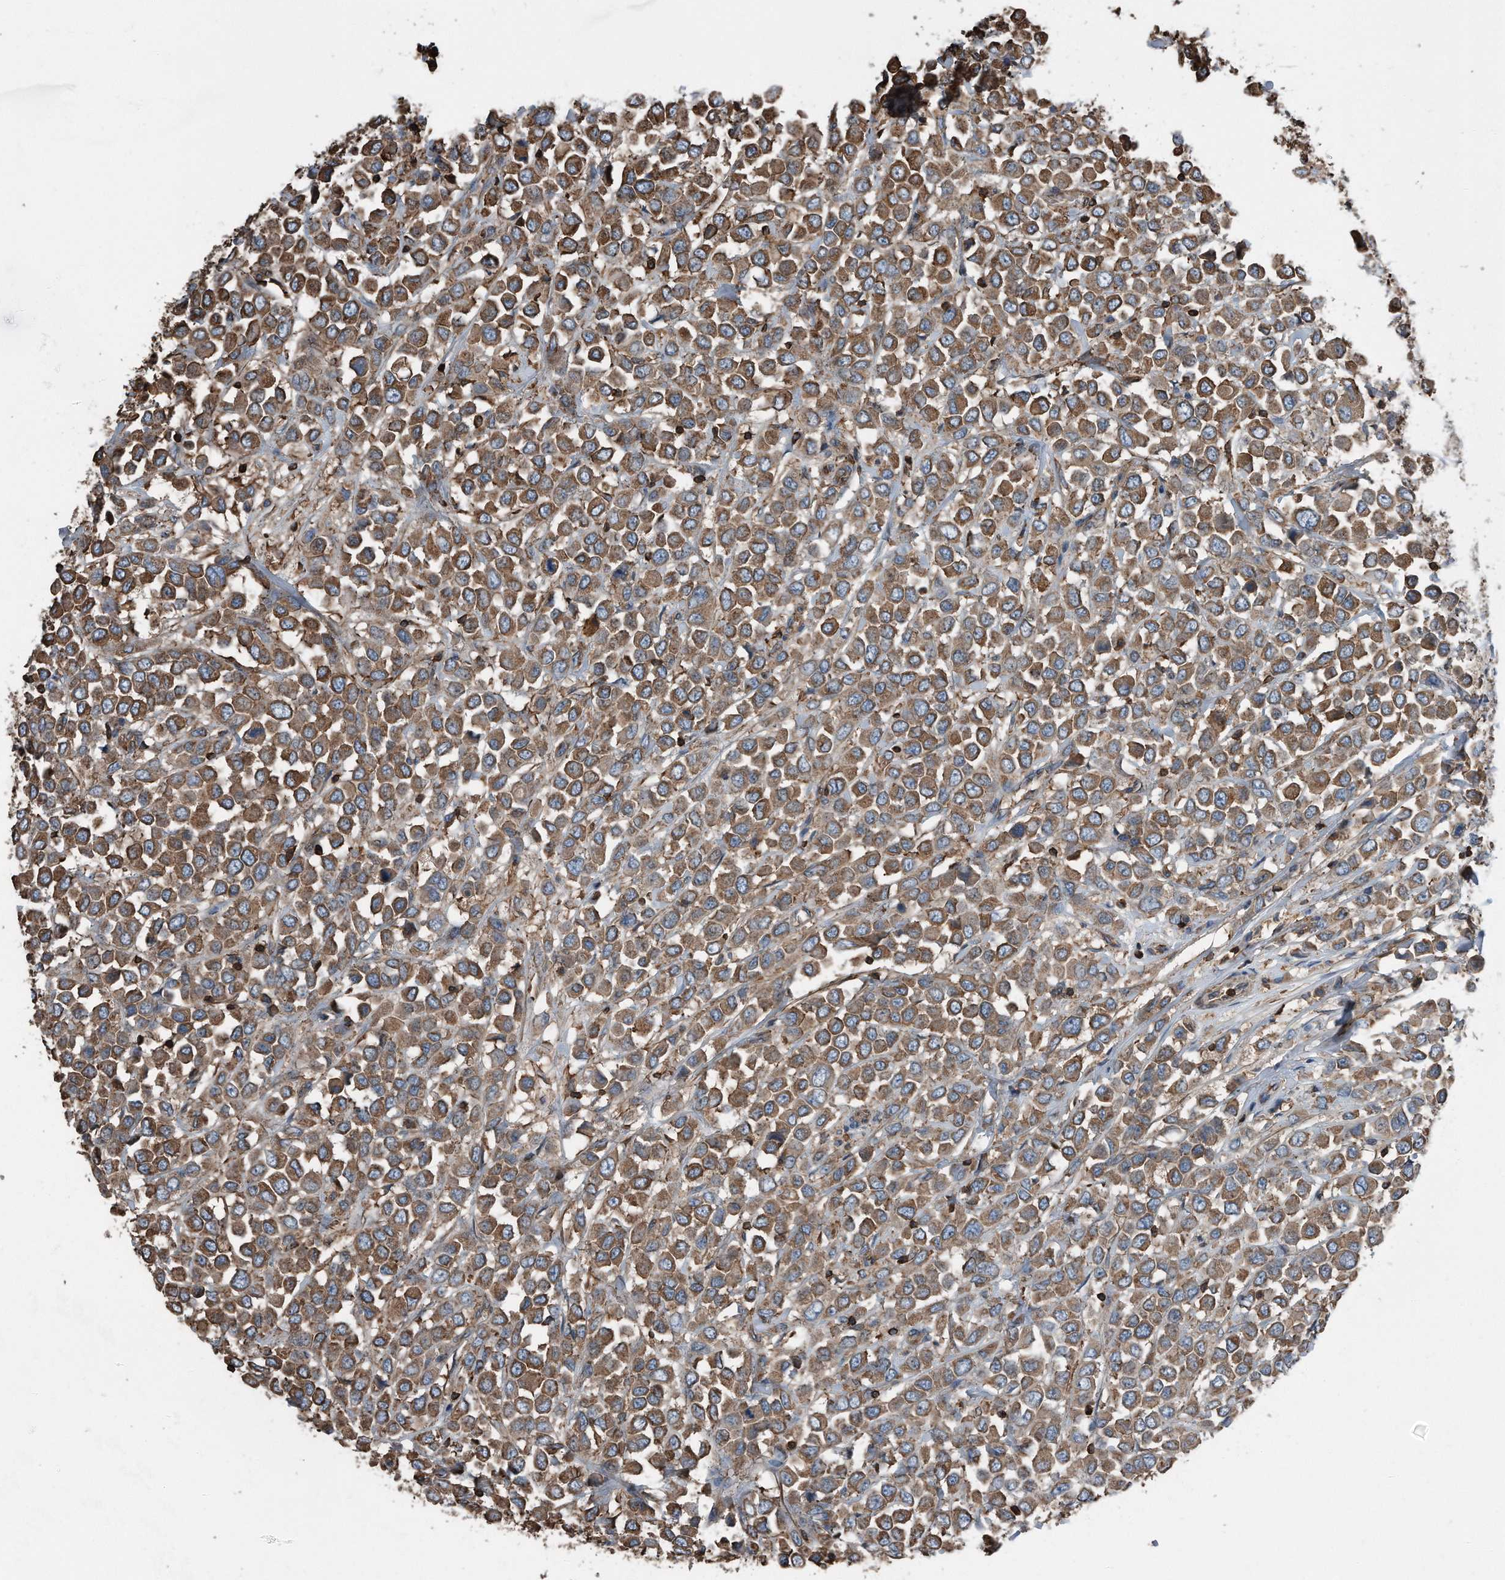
{"staining": {"intensity": "moderate", "quantity": ">75%", "location": "cytoplasmic/membranous"}, "tissue": "breast cancer", "cell_type": "Tumor cells", "image_type": "cancer", "snomed": [{"axis": "morphology", "description": "Duct carcinoma"}, {"axis": "topography", "description": "Breast"}], "caption": "Human breast intraductal carcinoma stained for a protein (brown) displays moderate cytoplasmic/membranous positive expression in about >75% of tumor cells.", "gene": "RSPO3", "patient": {"sex": "female", "age": 61}}